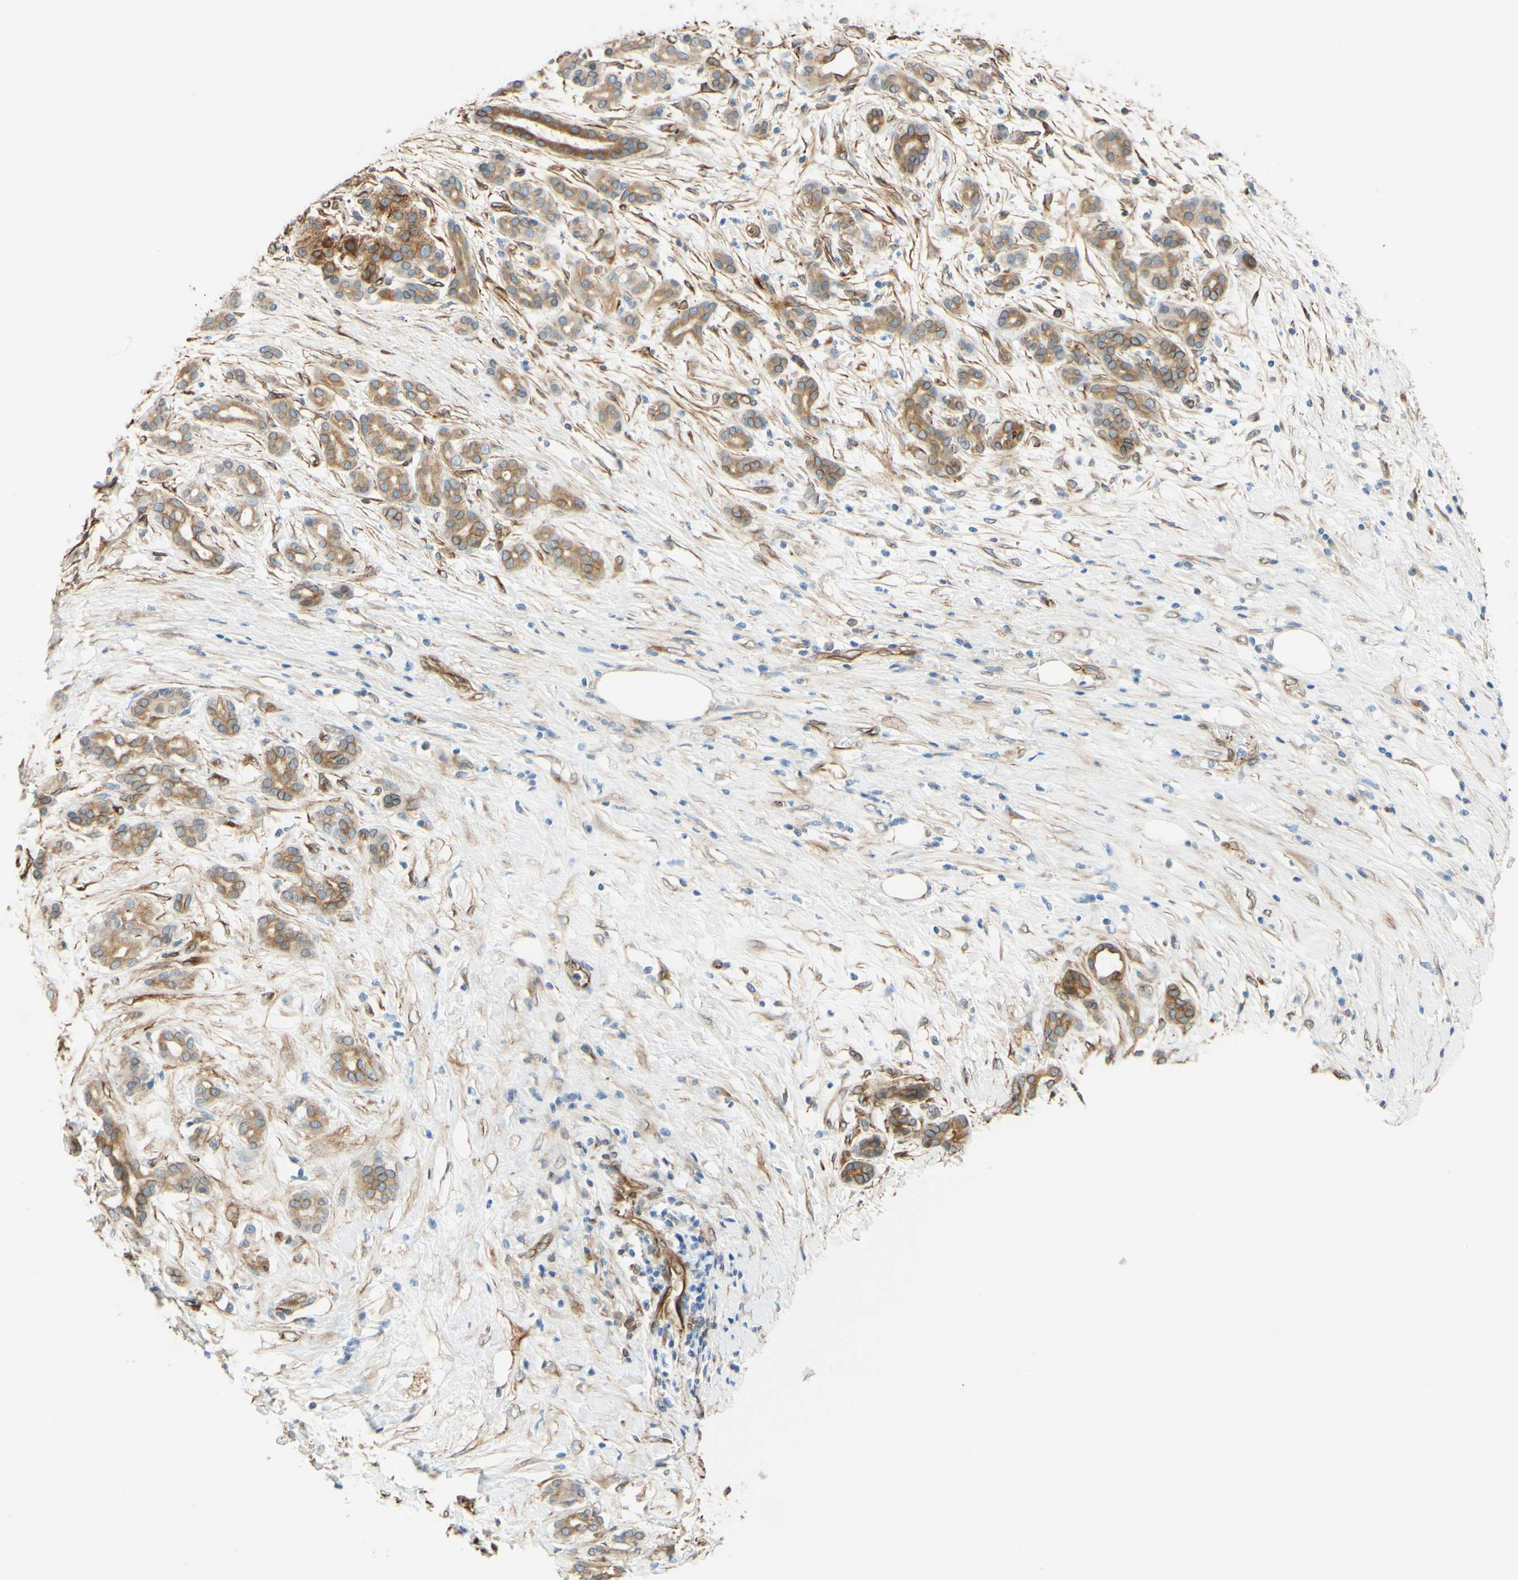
{"staining": {"intensity": "moderate", "quantity": "25%-75%", "location": "cytoplasmic/membranous,nuclear"}, "tissue": "pancreatic cancer", "cell_type": "Tumor cells", "image_type": "cancer", "snomed": [{"axis": "morphology", "description": "Adenocarcinoma, NOS"}, {"axis": "topography", "description": "Pancreas"}], "caption": "Immunohistochemical staining of pancreatic adenocarcinoma displays medium levels of moderate cytoplasmic/membranous and nuclear staining in approximately 25%-75% of tumor cells. (brown staining indicates protein expression, while blue staining denotes nuclei).", "gene": "ENDOD1", "patient": {"sex": "male", "age": 41}}